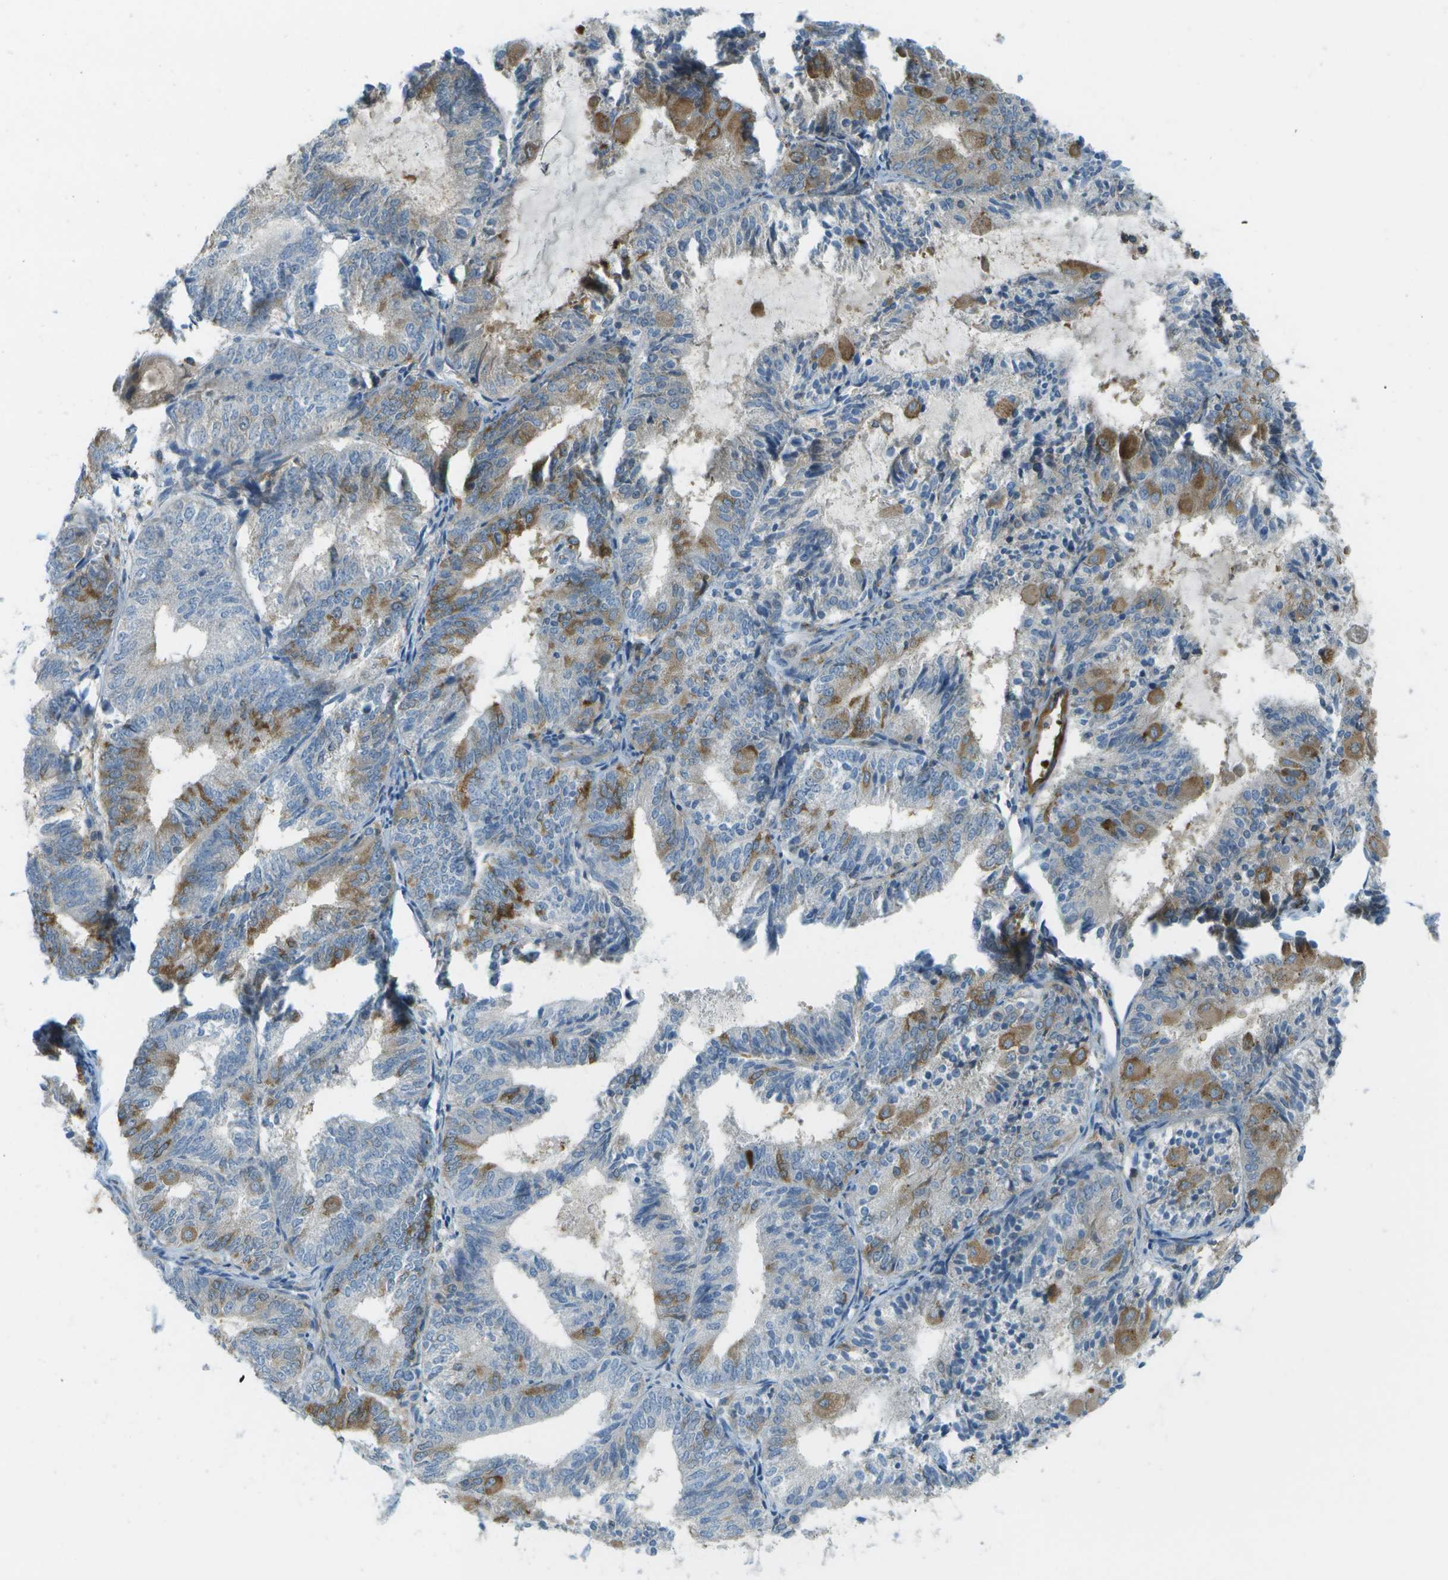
{"staining": {"intensity": "moderate", "quantity": "<25%", "location": "cytoplasmic/membranous"}, "tissue": "endometrial cancer", "cell_type": "Tumor cells", "image_type": "cancer", "snomed": [{"axis": "morphology", "description": "Adenocarcinoma, NOS"}, {"axis": "topography", "description": "Endometrium"}], "caption": "The immunohistochemical stain shows moderate cytoplasmic/membranous staining in tumor cells of endometrial cancer (adenocarcinoma) tissue. The staining was performed using DAB (3,3'-diaminobenzidine), with brown indicating positive protein expression. Nuclei are stained blue with hematoxylin.", "gene": "WNK2", "patient": {"sex": "female", "age": 81}}